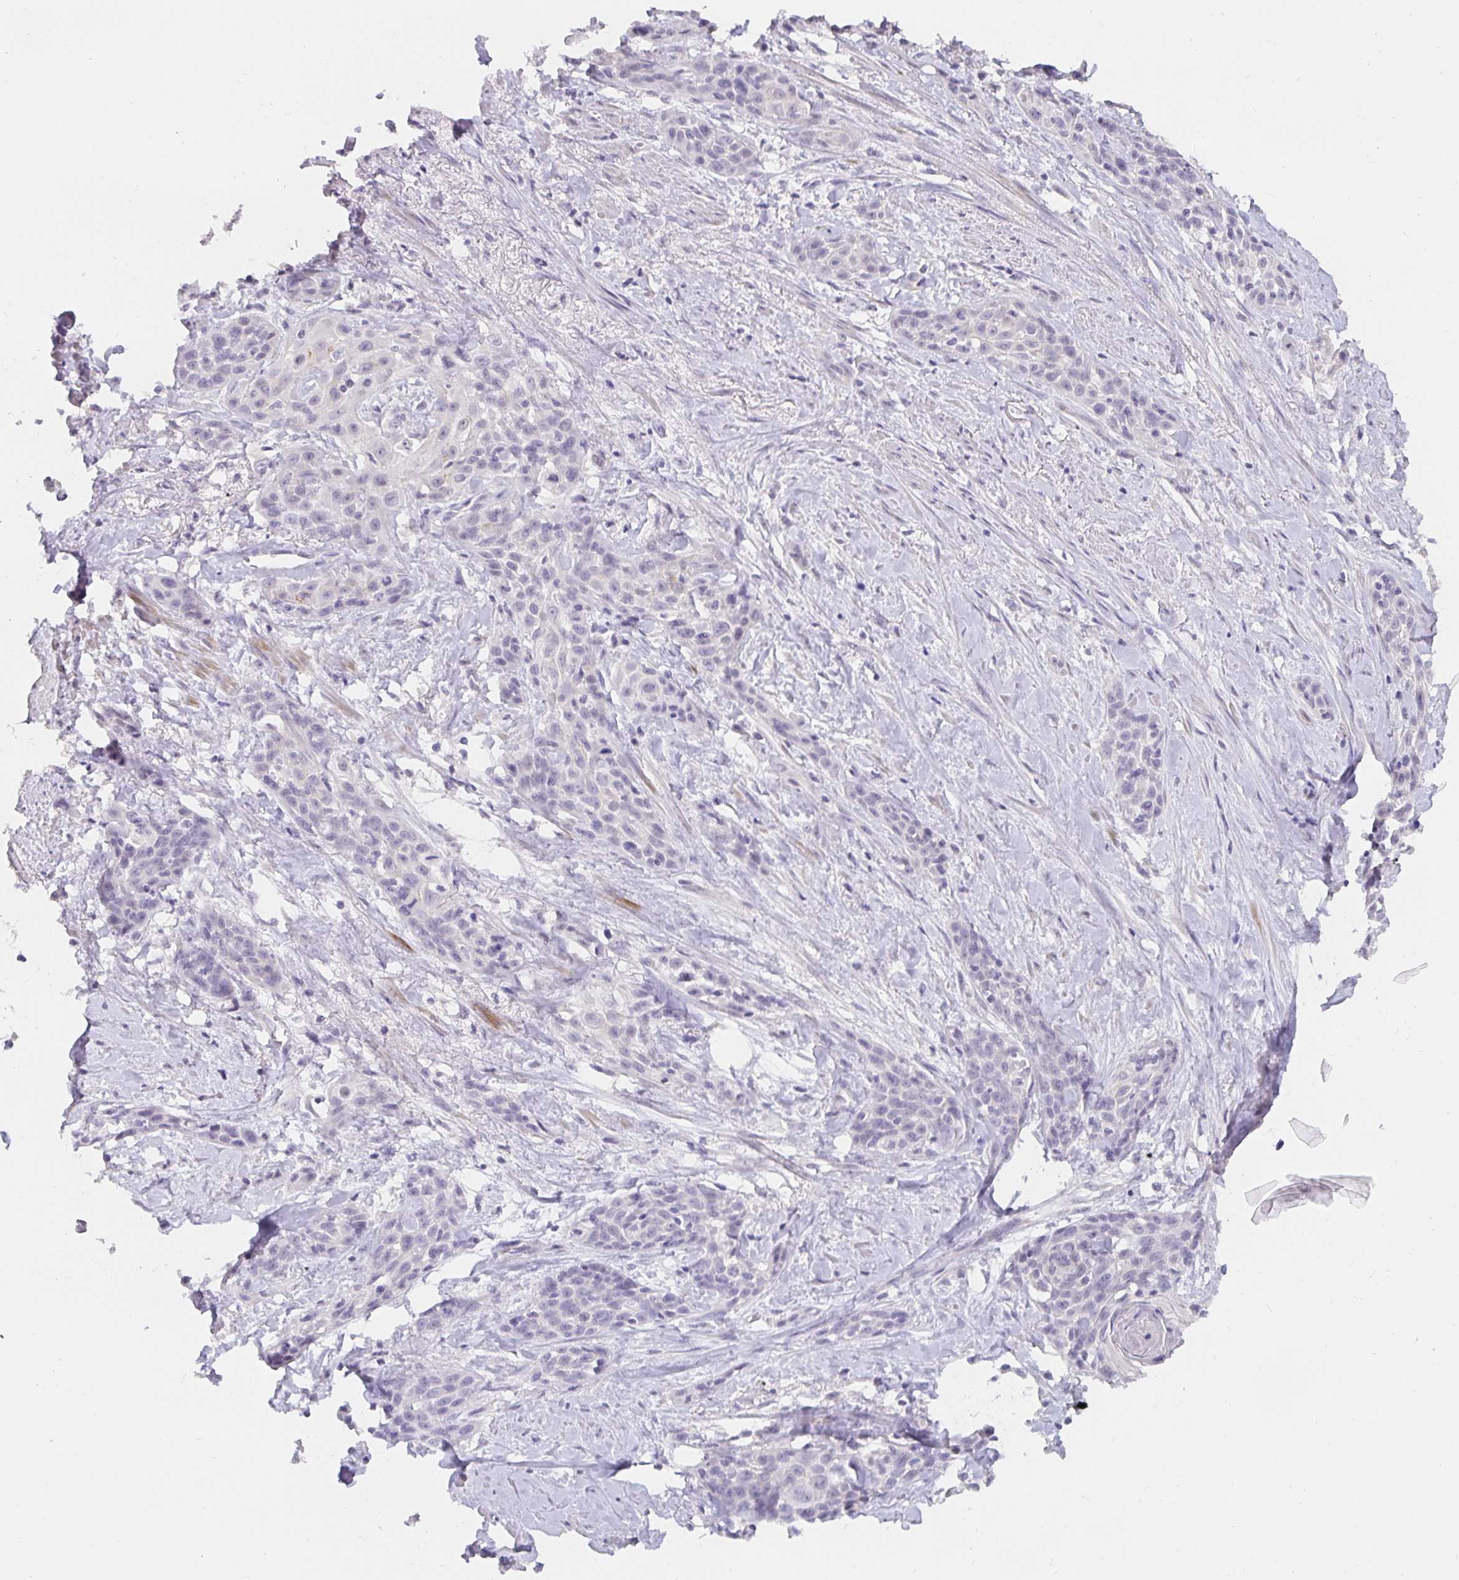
{"staining": {"intensity": "negative", "quantity": "none", "location": "none"}, "tissue": "skin cancer", "cell_type": "Tumor cells", "image_type": "cancer", "snomed": [{"axis": "morphology", "description": "Squamous cell carcinoma, NOS"}, {"axis": "topography", "description": "Skin"}, {"axis": "topography", "description": "Anal"}], "caption": "This histopathology image is of squamous cell carcinoma (skin) stained with immunohistochemistry (IHC) to label a protein in brown with the nuclei are counter-stained blue. There is no positivity in tumor cells.", "gene": "PDX1", "patient": {"sex": "male", "age": 64}}